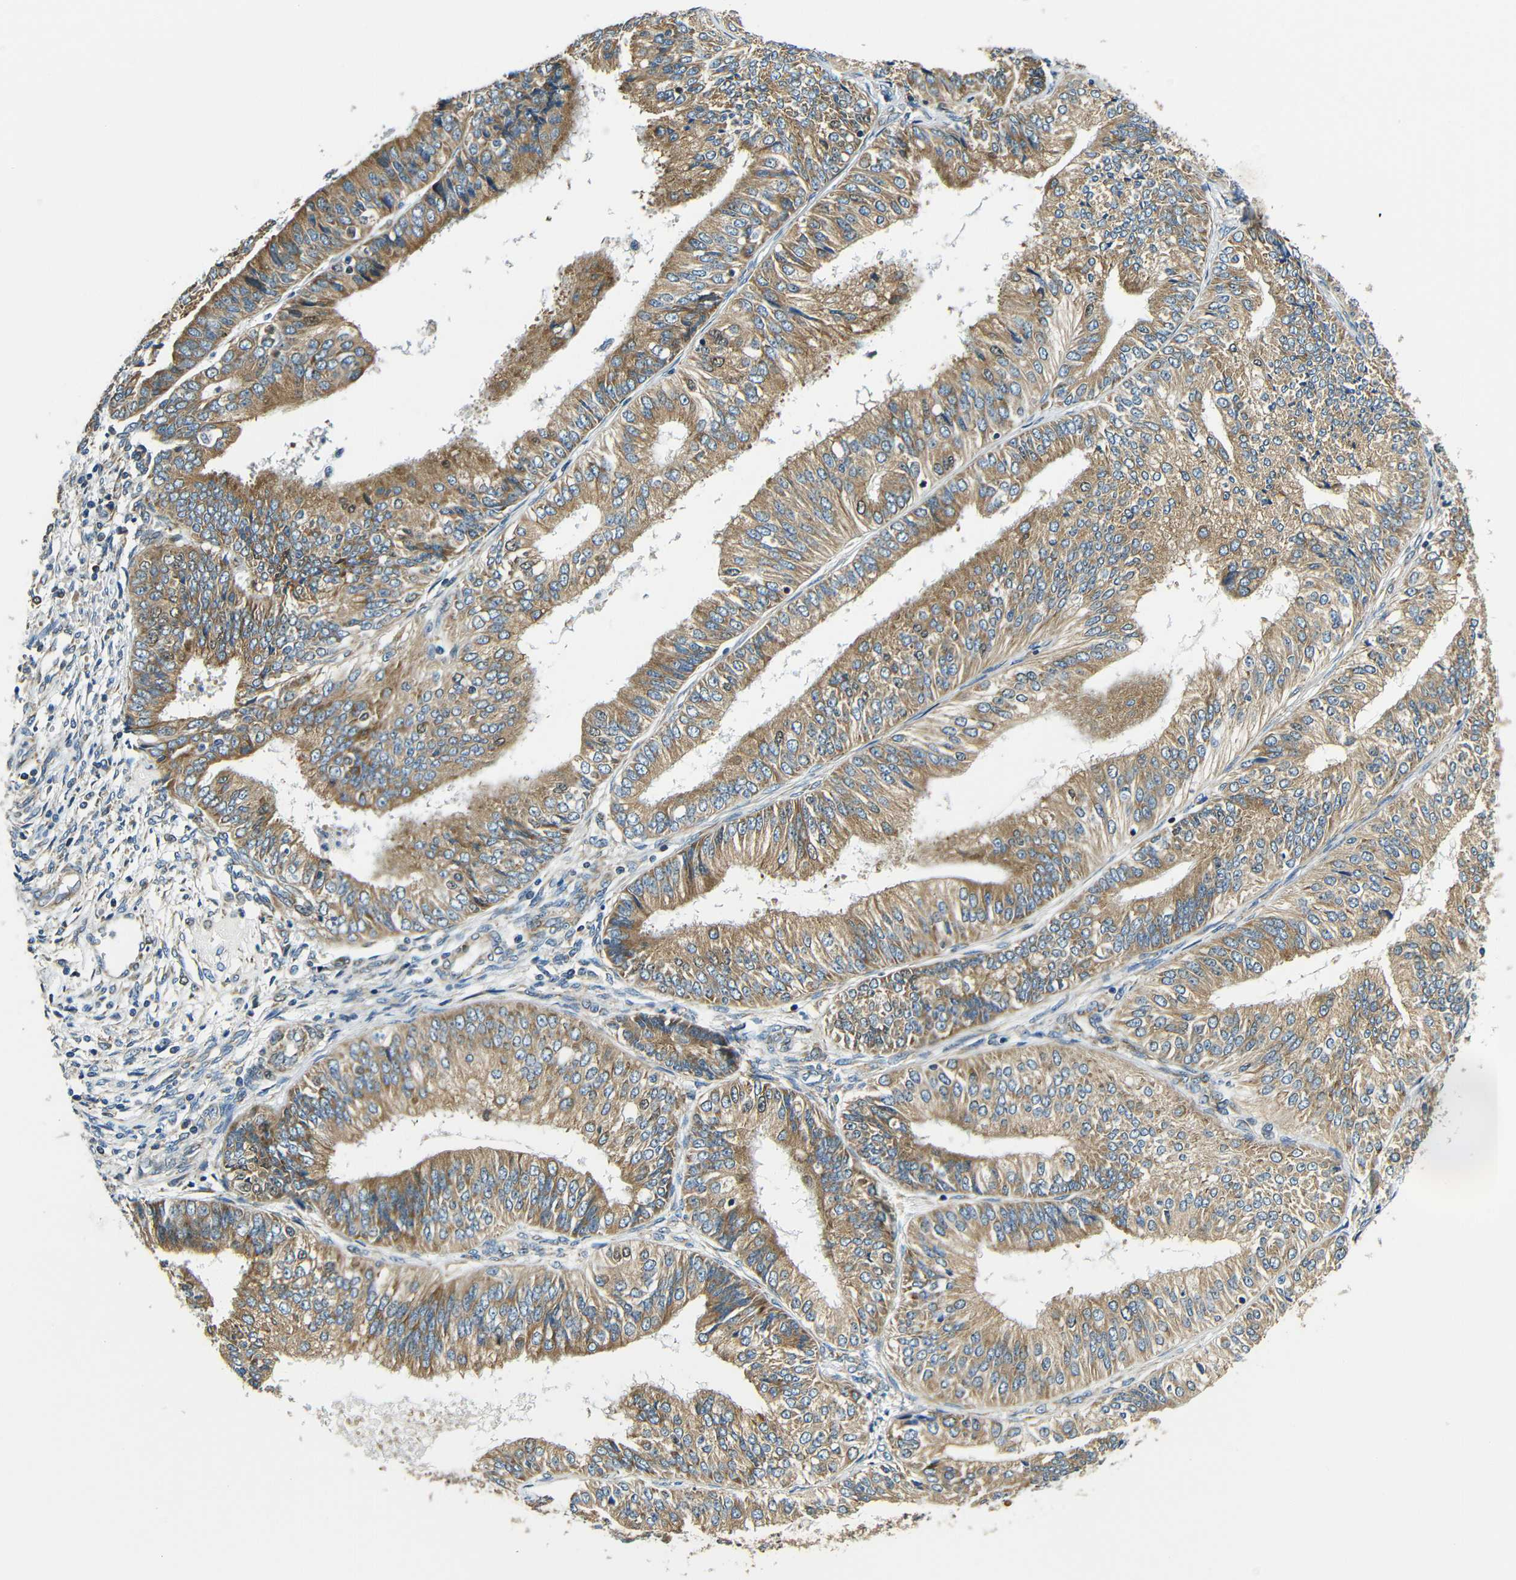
{"staining": {"intensity": "moderate", "quantity": ">75%", "location": "cytoplasmic/membranous"}, "tissue": "endometrial cancer", "cell_type": "Tumor cells", "image_type": "cancer", "snomed": [{"axis": "morphology", "description": "Adenocarcinoma, NOS"}, {"axis": "topography", "description": "Endometrium"}], "caption": "The immunohistochemical stain labels moderate cytoplasmic/membranous staining in tumor cells of endometrial cancer tissue.", "gene": "VAPB", "patient": {"sex": "female", "age": 58}}